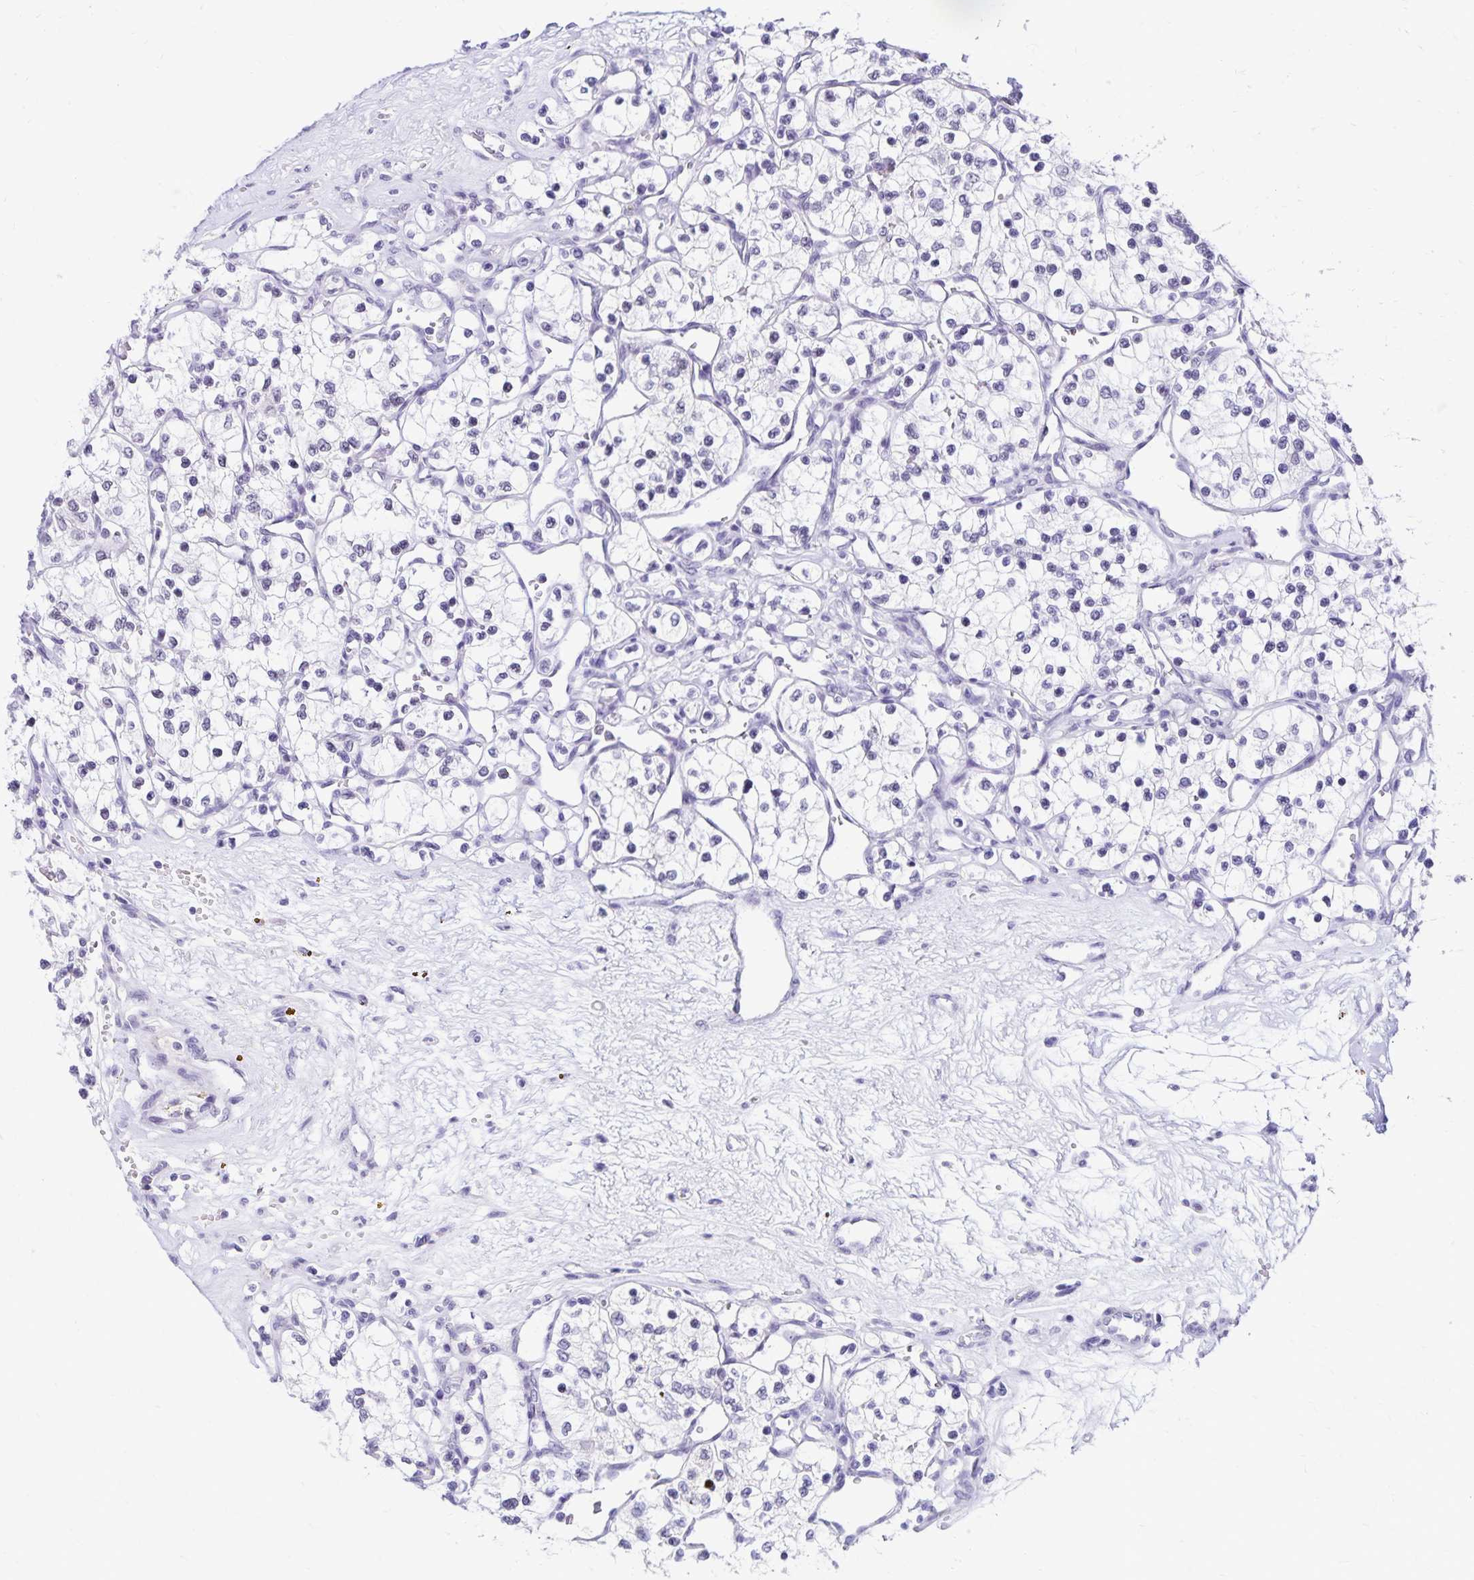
{"staining": {"intensity": "negative", "quantity": "none", "location": "none"}, "tissue": "renal cancer", "cell_type": "Tumor cells", "image_type": "cancer", "snomed": [{"axis": "morphology", "description": "Adenocarcinoma, NOS"}, {"axis": "topography", "description": "Kidney"}], "caption": "Micrograph shows no significant protein positivity in tumor cells of renal adenocarcinoma.", "gene": "FAM166C", "patient": {"sex": "female", "age": 69}}